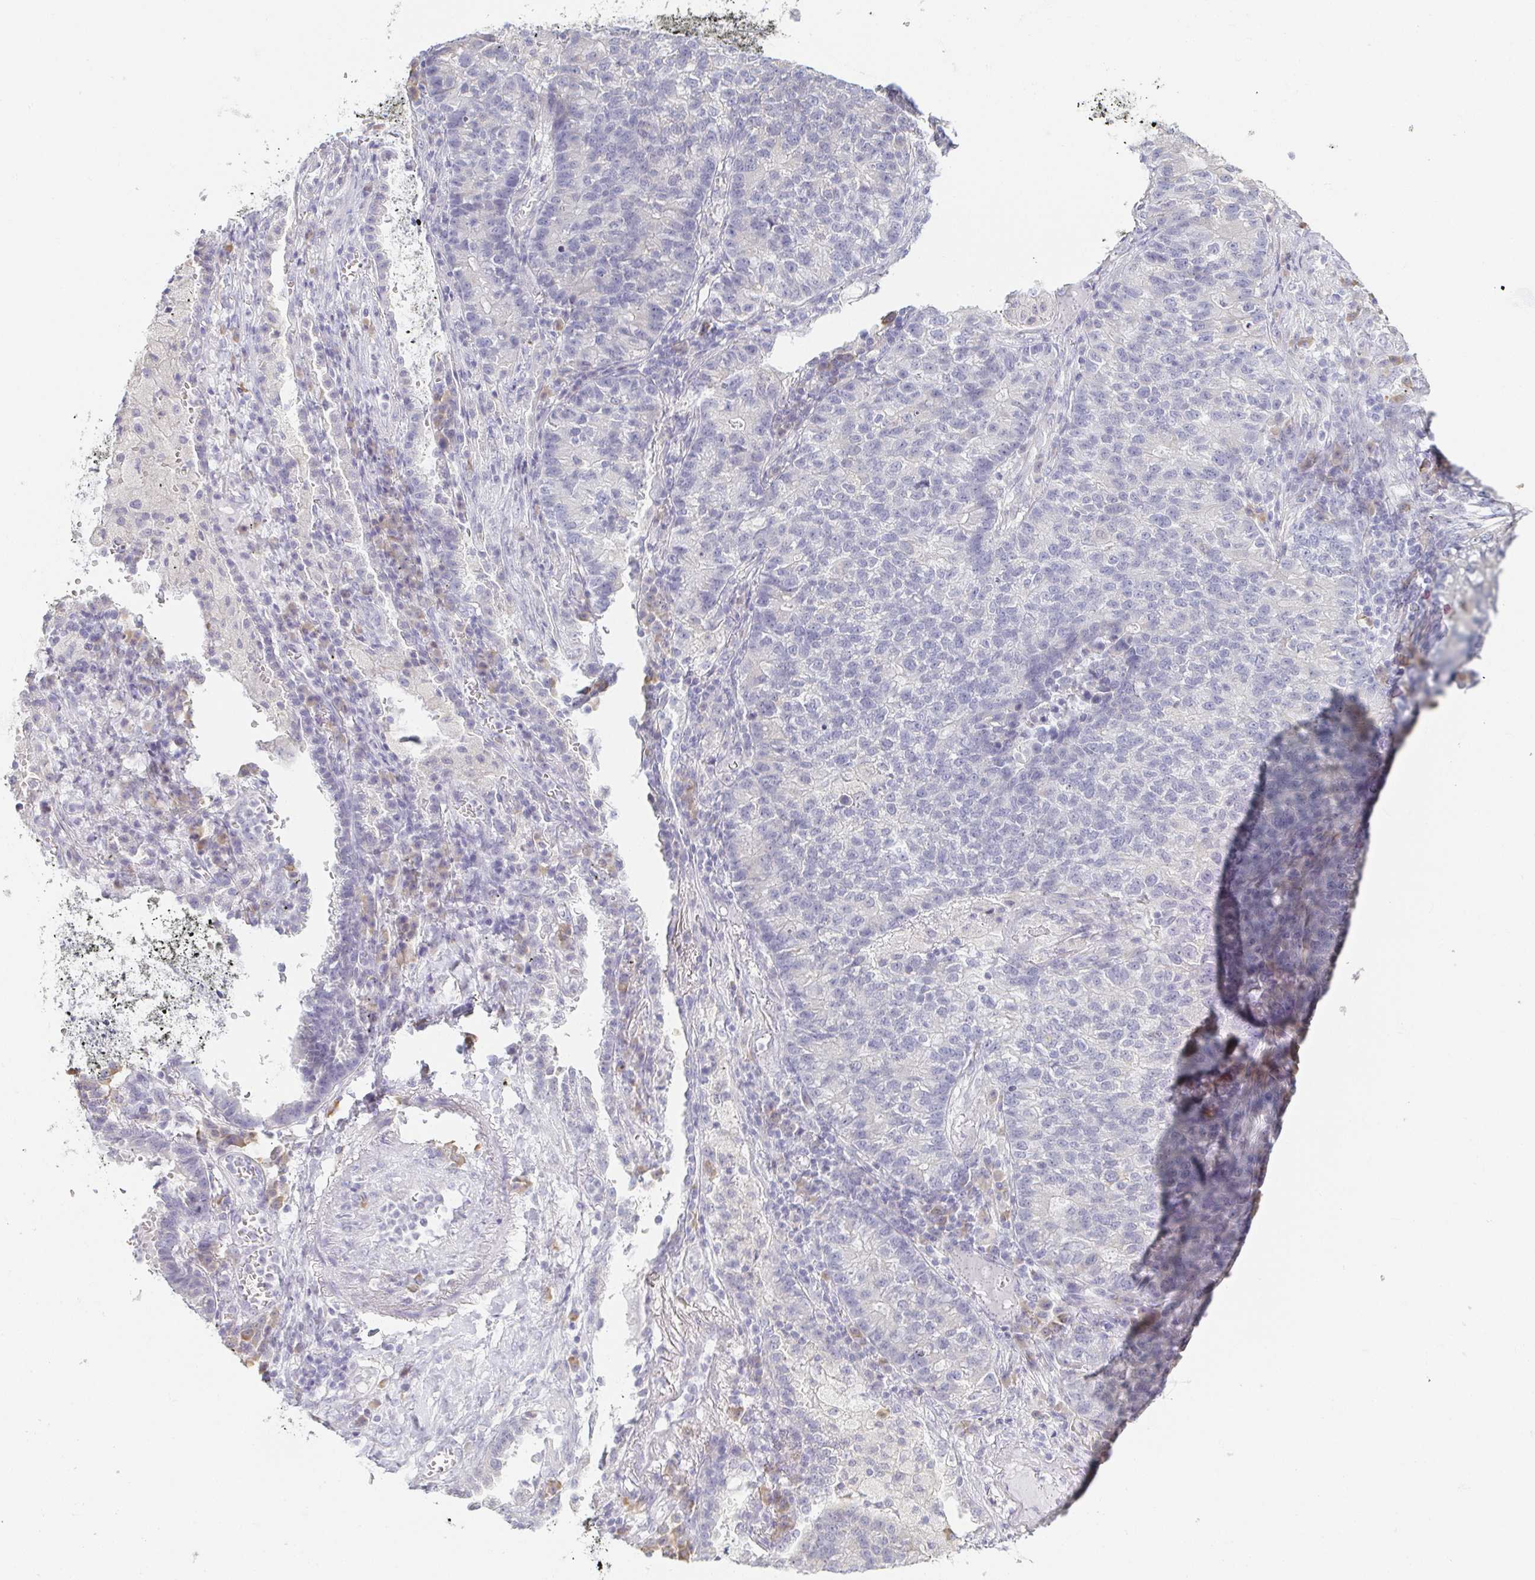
{"staining": {"intensity": "negative", "quantity": "none", "location": "none"}, "tissue": "lung cancer", "cell_type": "Tumor cells", "image_type": "cancer", "snomed": [{"axis": "morphology", "description": "Adenocarcinoma, NOS"}, {"axis": "topography", "description": "Lung"}], "caption": "Lung cancer was stained to show a protein in brown. There is no significant positivity in tumor cells.", "gene": "PRR27", "patient": {"sex": "male", "age": 57}}